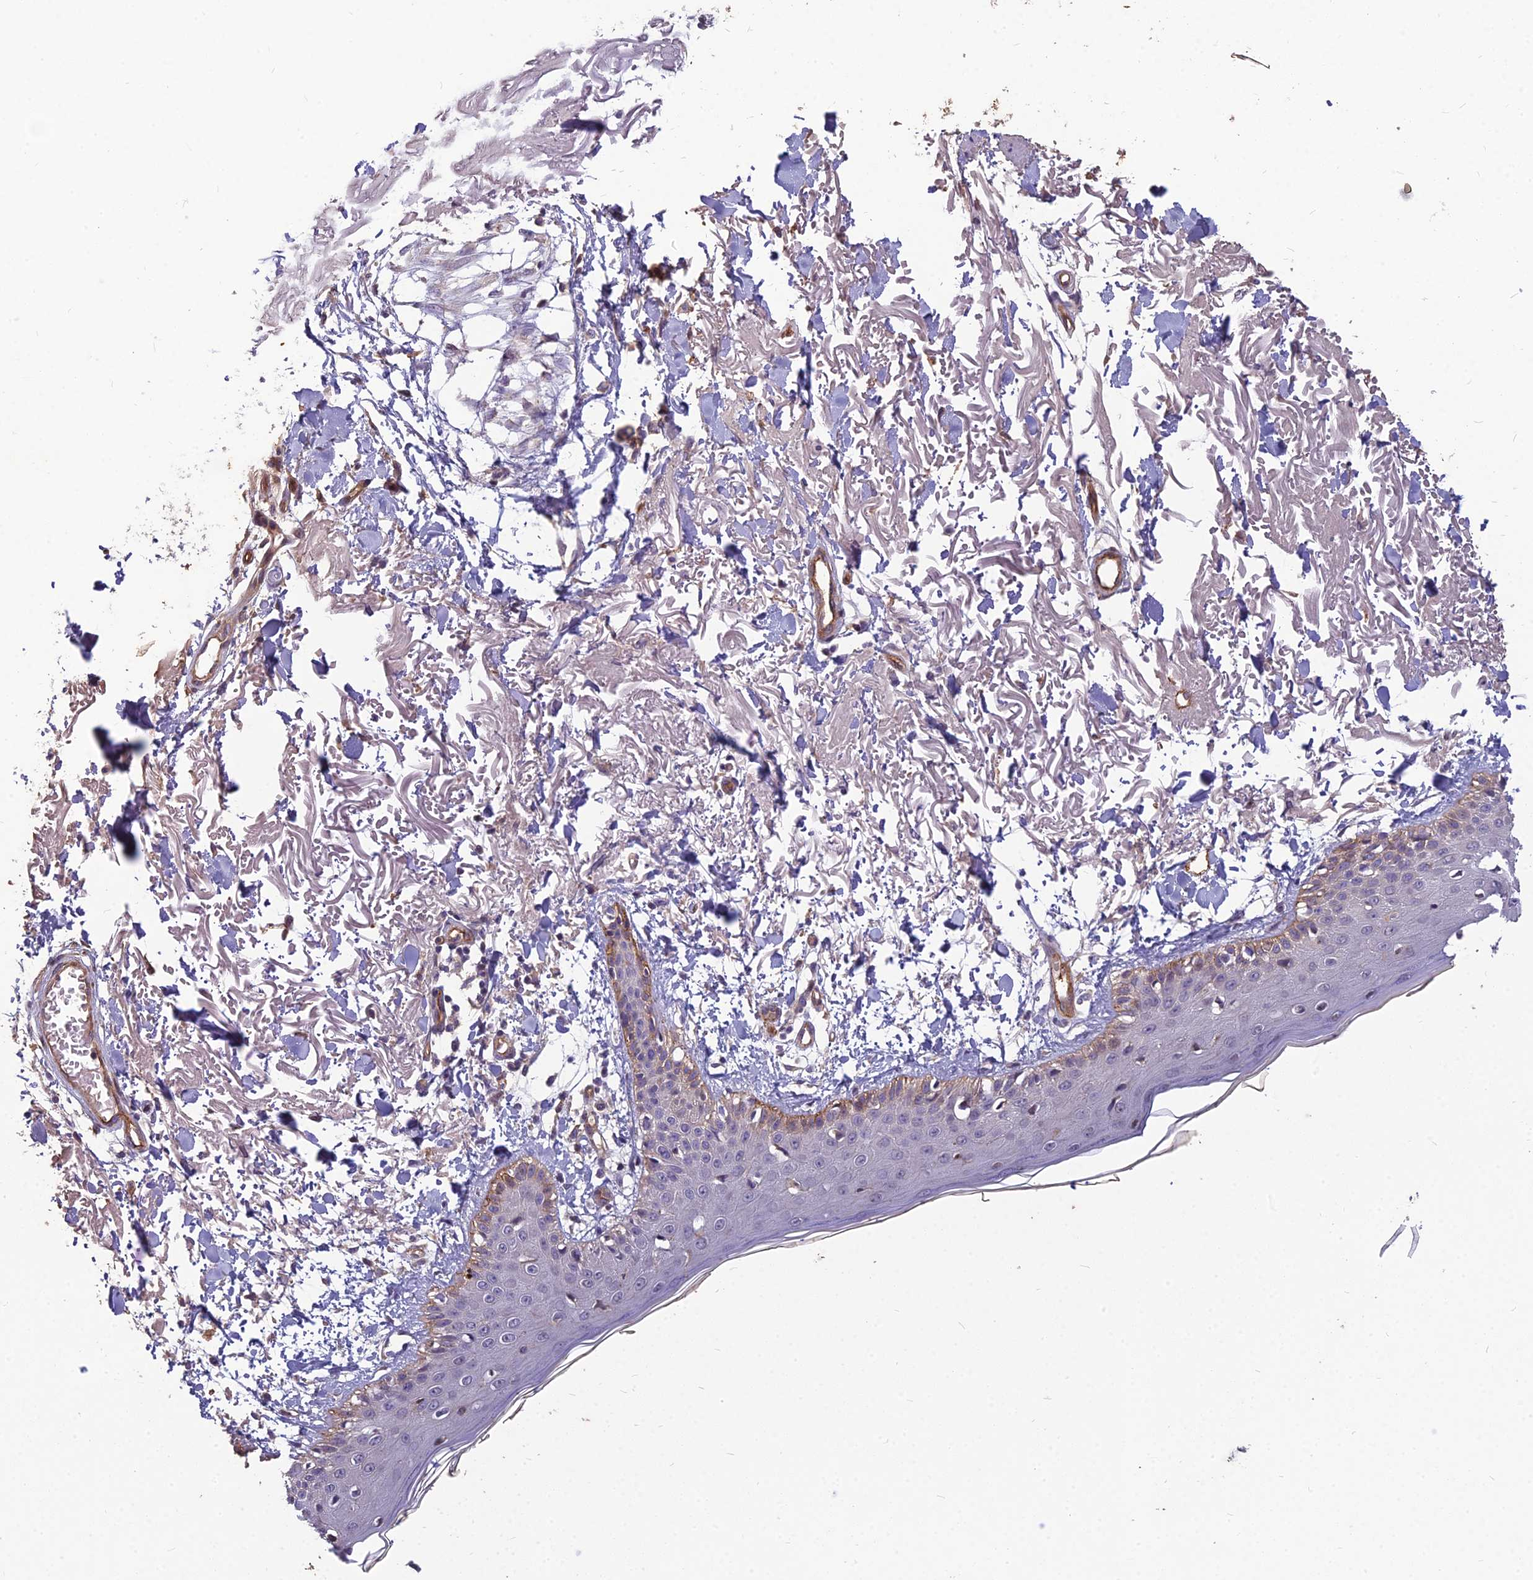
{"staining": {"intensity": "weak", "quantity": ">75%", "location": "cytoplasmic/membranous"}, "tissue": "skin", "cell_type": "Fibroblasts", "image_type": "normal", "snomed": [{"axis": "morphology", "description": "Normal tissue, NOS"}, {"axis": "morphology", "description": "Squamous cell carcinoma, NOS"}, {"axis": "topography", "description": "Skin"}, {"axis": "topography", "description": "Peripheral nerve tissue"}], "caption": "IHC (DAB (3,3'-diaminobenzidine)) staining of normal skin displays weak cytoplasmic/membranous protein positivity in approximately >75% of fibroblasts.", "gene": "TSPAN15", "patient": {"sex": "male", "age": 83}}